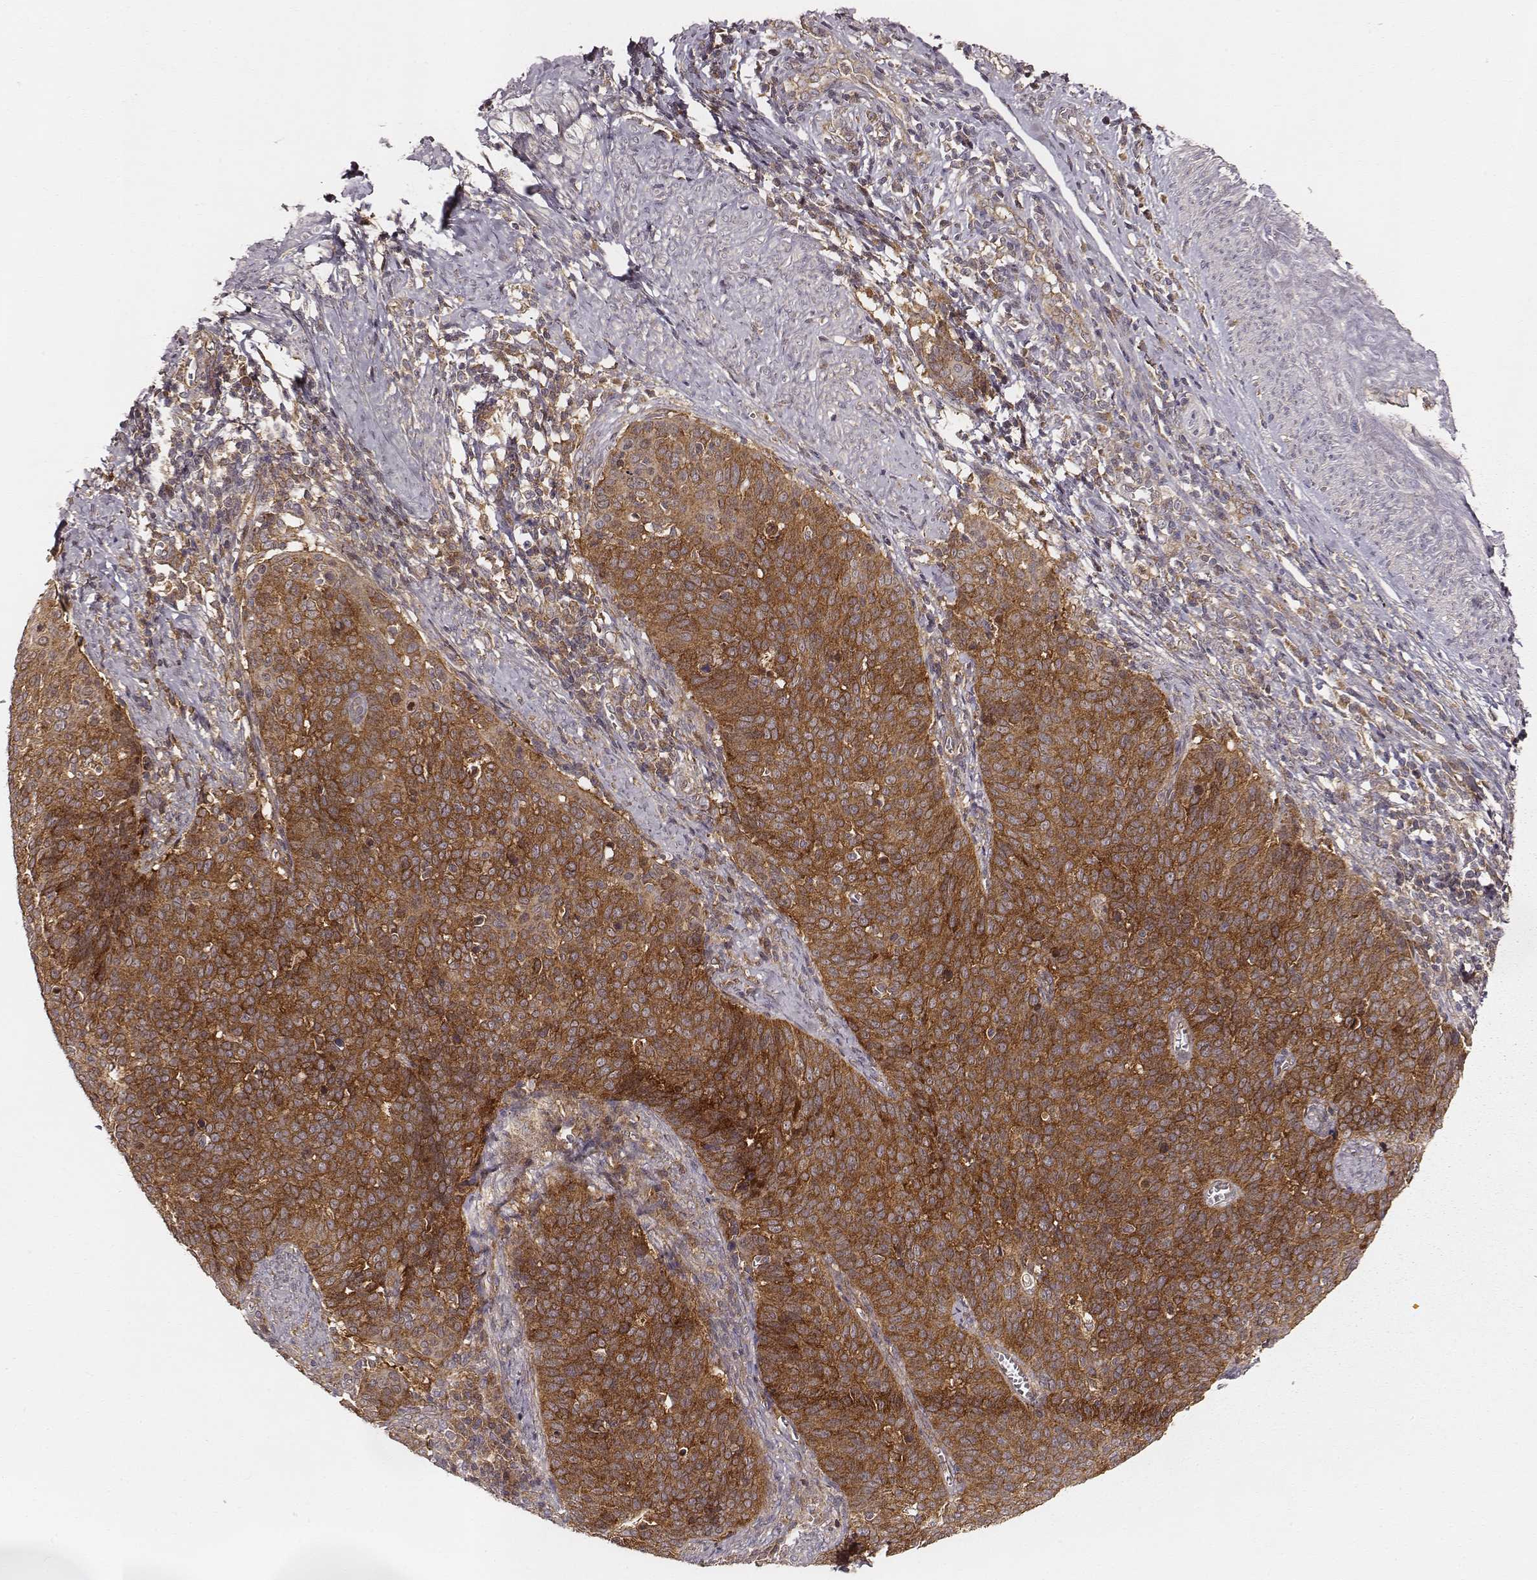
{"staining": {"intensity": "strong", "quantity": ">75%", "location": "cytoplasmic/membranous"}, "tissue": "cervical cancer", "cell_type": "Tumor cells", "image_type": "cancer", "snomed": [{"axis": "morphology", "description": "Normal tissue, NOS"}, {"axis": "morphology", "description": "Squamous cell carcinoma, NOS"}, {"axis": "topography", "description": "Cervix"}], "caption": "Cervical cancer stained with DAB (3,3'-diaminobenzidine) IHC shows high levels of strong cytoplasmic/membranous expression in approximately >75% of tumor cells.", "gene": "VPS26A", "patient": {"sex": "female", "age": 39}}